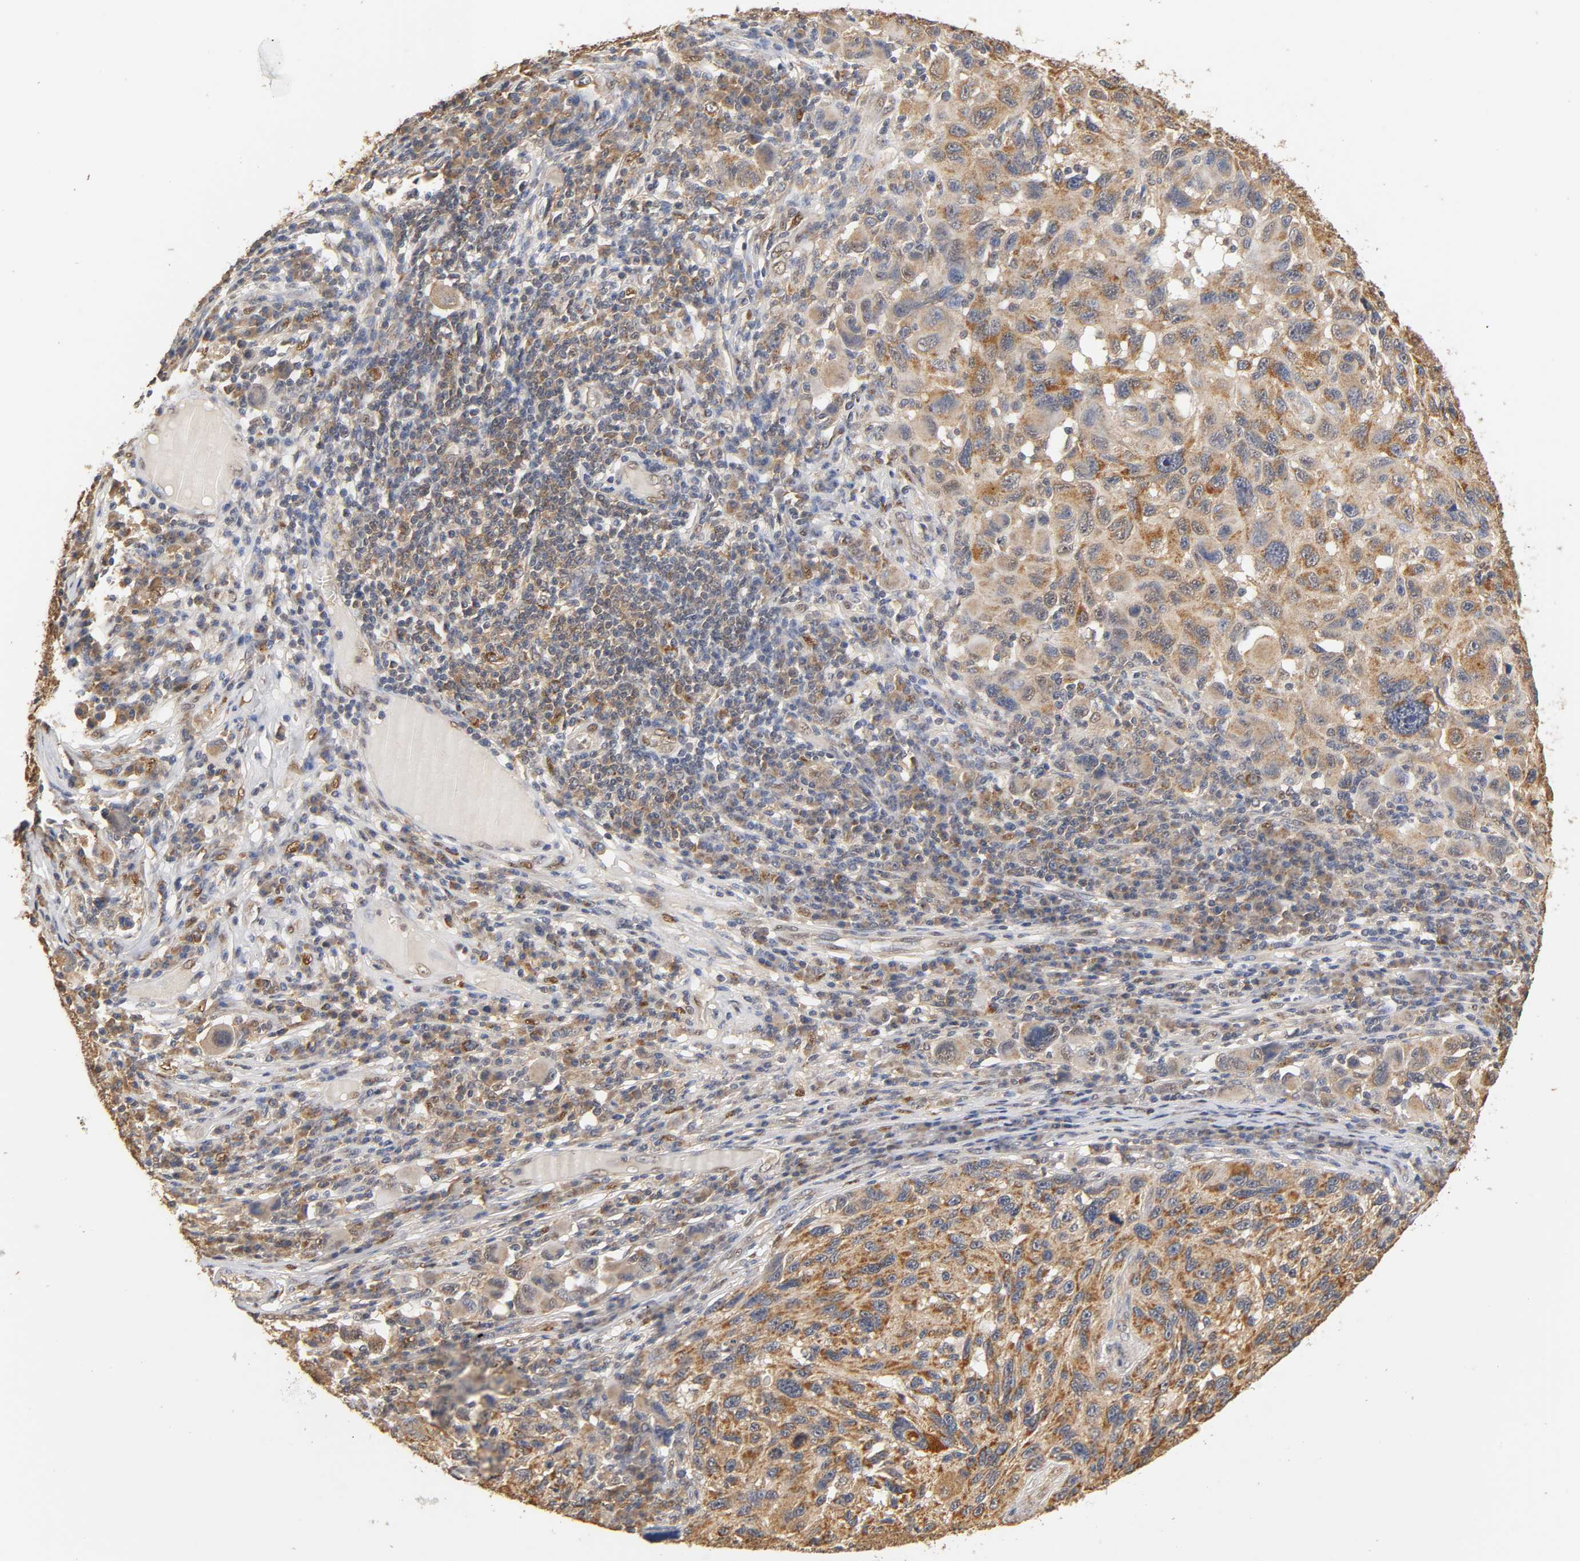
{"staining": {"intensity": "strong", "quantity": ">75%", "location": "cytoplasmic/membranous"}, "tissue": "melanoma", "cell_type": "Tumor cells", "image_type": "cancer", "snomed": [{"axis": "morphology", "description": "Malignant melanoma, NOS"}, {"axis": "topography", "description": "Skin"}], "caption": "Melanoma stained with a protein marker shows strong staining in tumor cells.", "gene": "PKN1", "patient": {"sex": "male", "age": 53}}